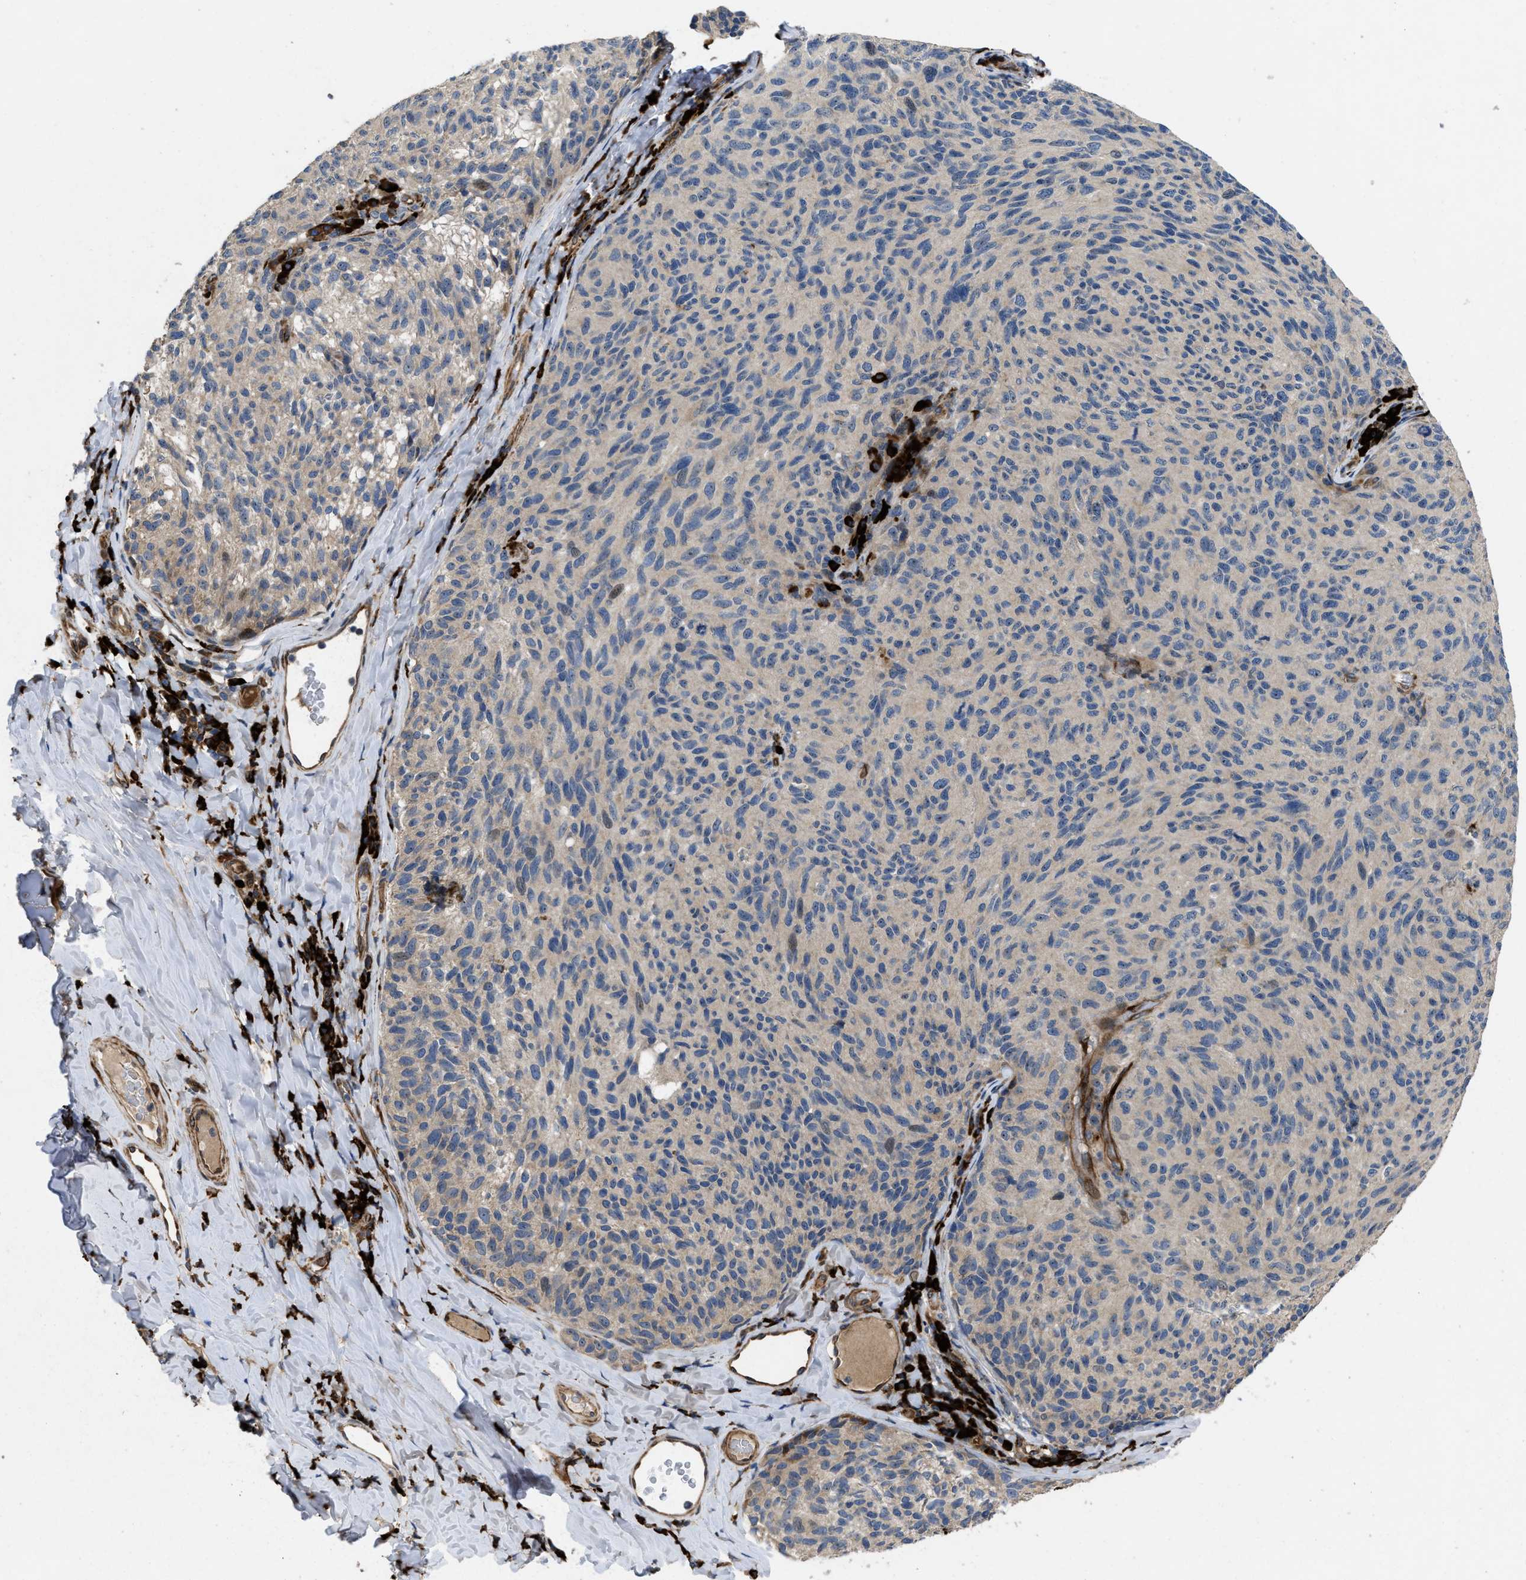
{"staining": {"intensity": "negative", "quantity": "none", "location": "none"}, "tissue": "melanoma", "cell_type": "Tumor cells", "image_type": "cancer", "snomed": [{"axis": "morphology", "description": "Malignant melanoma, NOS"}, {"axis": "topography", "description": "Skin"}], "caption": "High magnification brightfield microscopy of melanoma stained with DAB (brown) and counterstained with hematoxylin (blue): tumor cells show no significant expression.", "gene": "HSPA12B", "patient": {"sex": "female", "age": 73}}